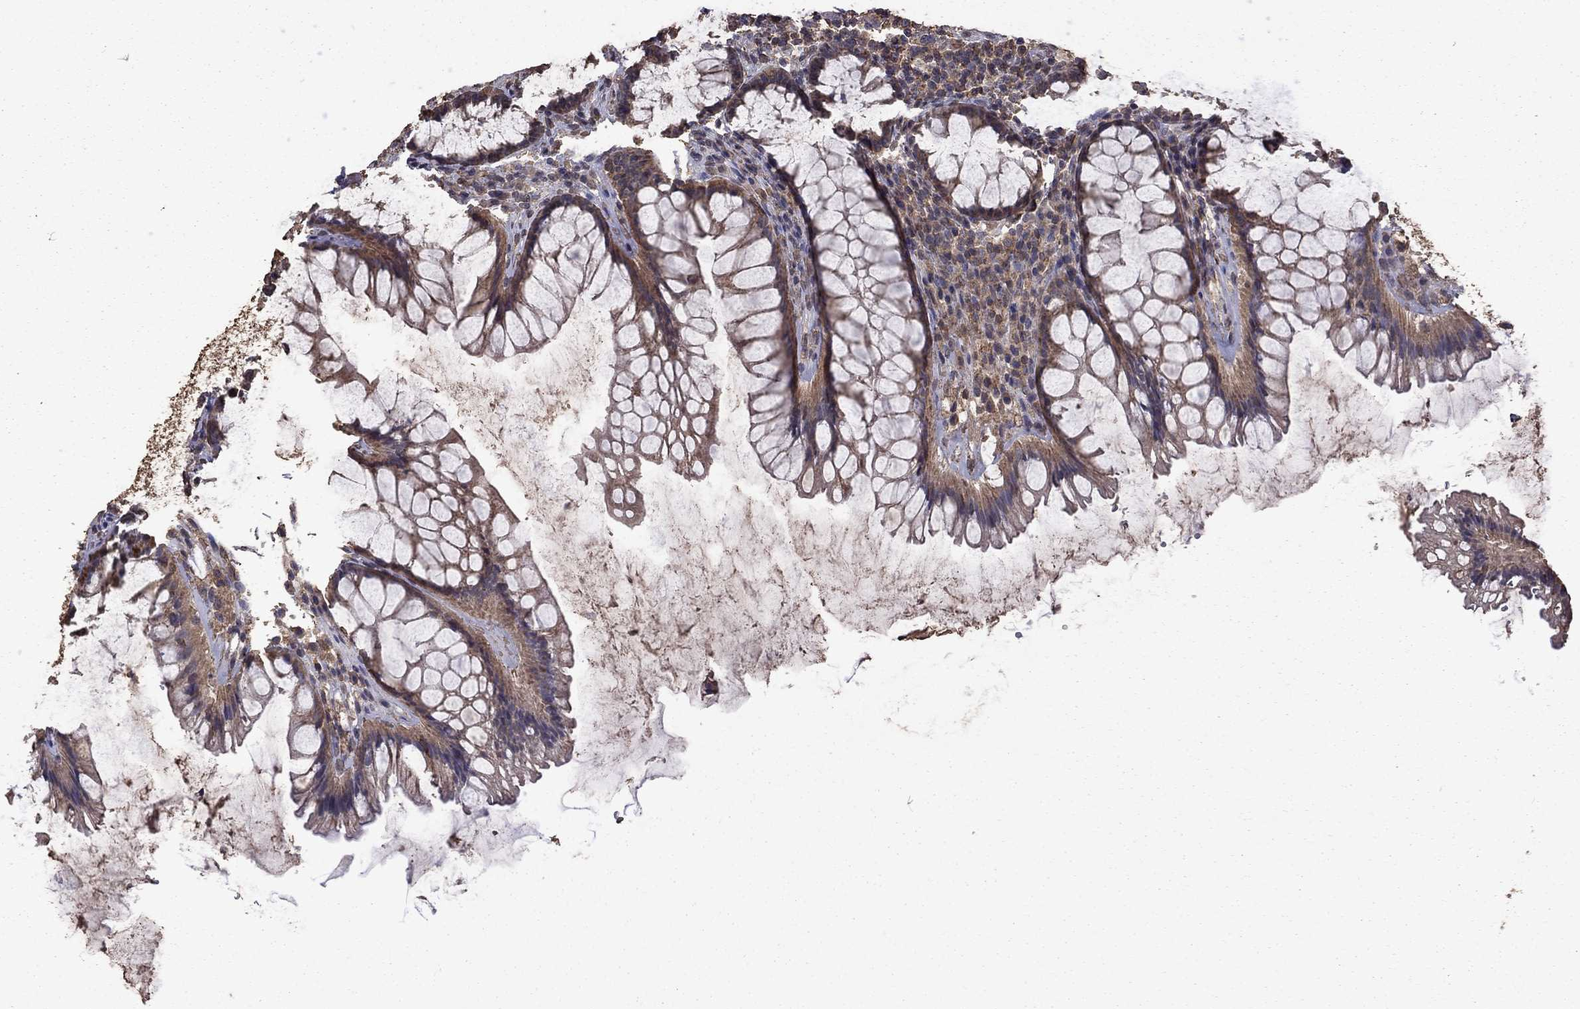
{"staining": {"intensity": "moderate", "quantity": ">75%", "location": "cytoplasmic/membranous"}, "tissue": "rectum", "cell_type": "Glandular cells", "image_type": "normal", "snomed": [{"axis": "morphology", "description": "Normal tissue, NOS"}, {"axis": "topography", "description": "Rectum"}], "caption": "Protein staining of benign rectum exhibits moderate cytoplasmic/membranous expression in about >75% of glandular cells.", "gene": "SERPINA5", "patient": {"sex": "male", "age": 72}}